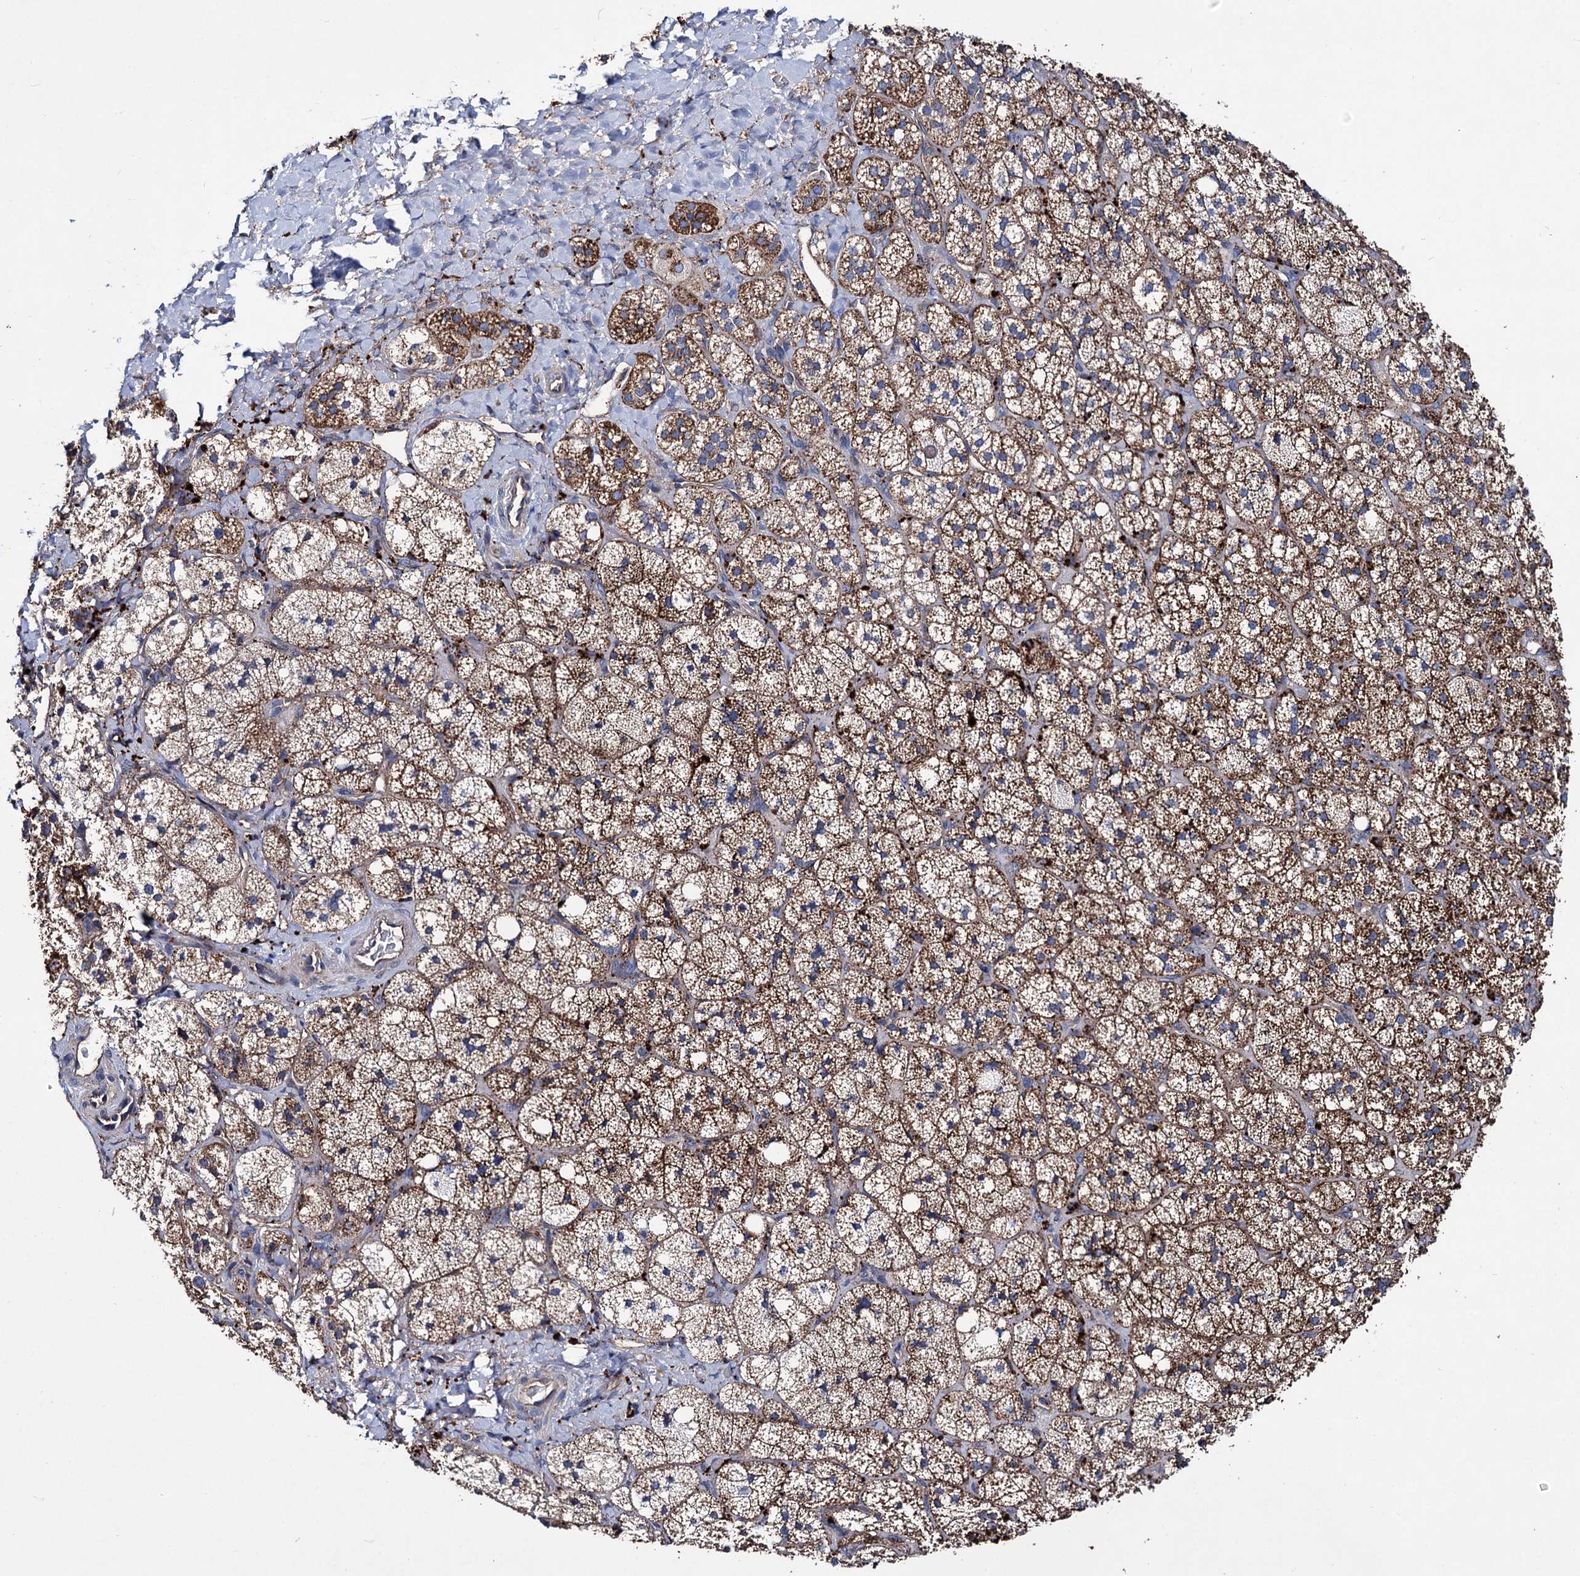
{"staining": {"intensity": "strong", "quantity": ">75%", "location": "cytoplasmic/membranous"}, "tissue": "adrenal gland", "cell_type": "Glandular cells", "image_type": "normal", "snomed": [{"axis": "morphology", "description": "Normal tissue, NOS"}, {"axis": "topography", "description": "Adrenal gland"}], "caption": "High-power microscopy captured an IHC image of normal adrenal gland, revealing strong cytoplasmic/membranous positivity in approximately >75% of glandular cells.", "gene": "SCPEP1", "patient": {"sex": "male", "age": 61}}